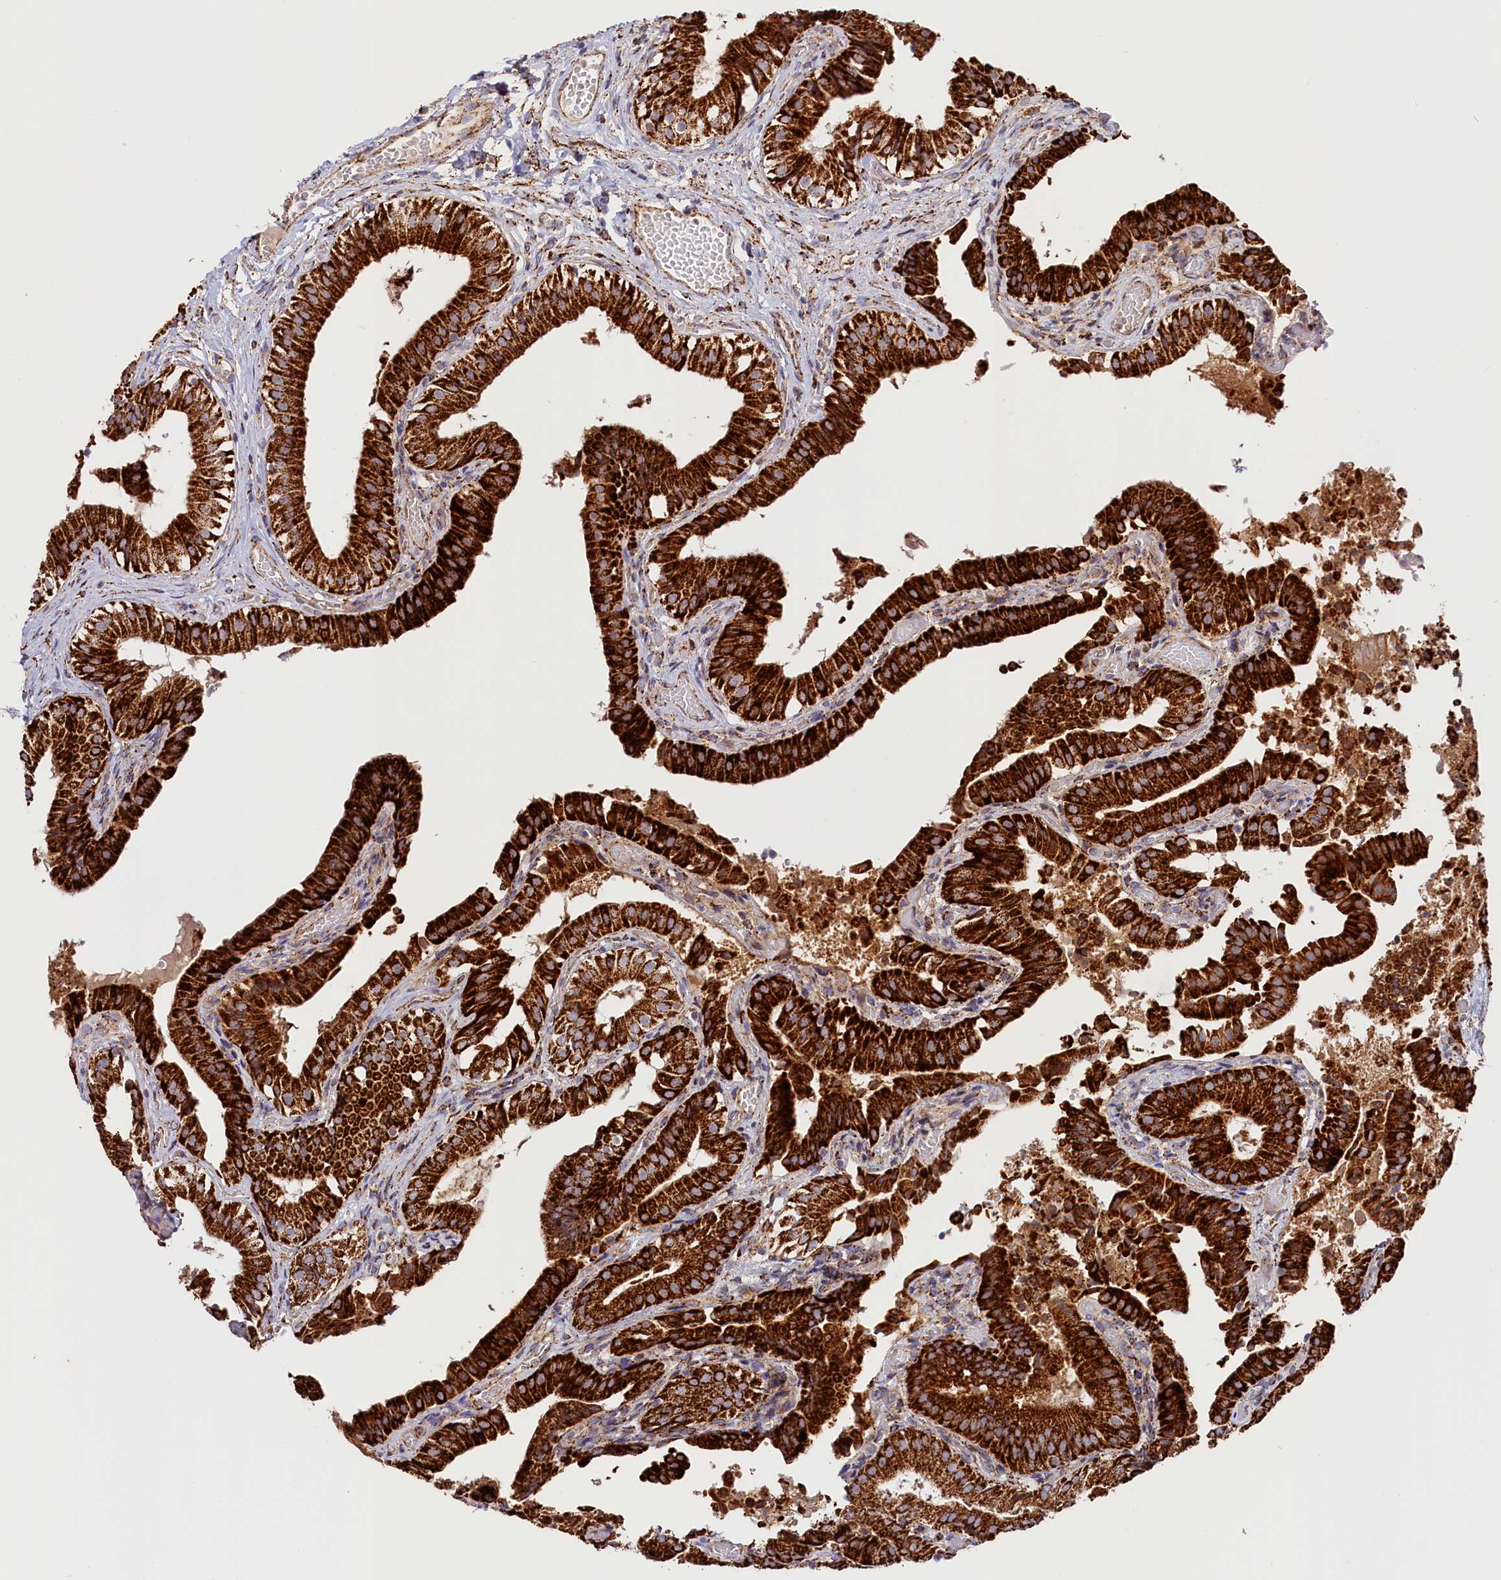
{"staining": {"intensity": "strong", "quantity": ">75%", "location": "cytoplasmic/membranous"}, "tissue": "gallbladder", "cell_type": "Glandular cells", "image_type": "normal", "snomed": [{"axis": "morphology", "description": "Normal tissue, NOS"}, {"axis": "topography", "description": "Gallbladder"}], "caption": "Immunohistochemical staining of normal human gallbladder shows high levels of strong cytoplasmic/membranous expression in approximately >75% of glandular cells.", "gene": "AKTIP", "patient": {"sex": "female", "age": 47}}